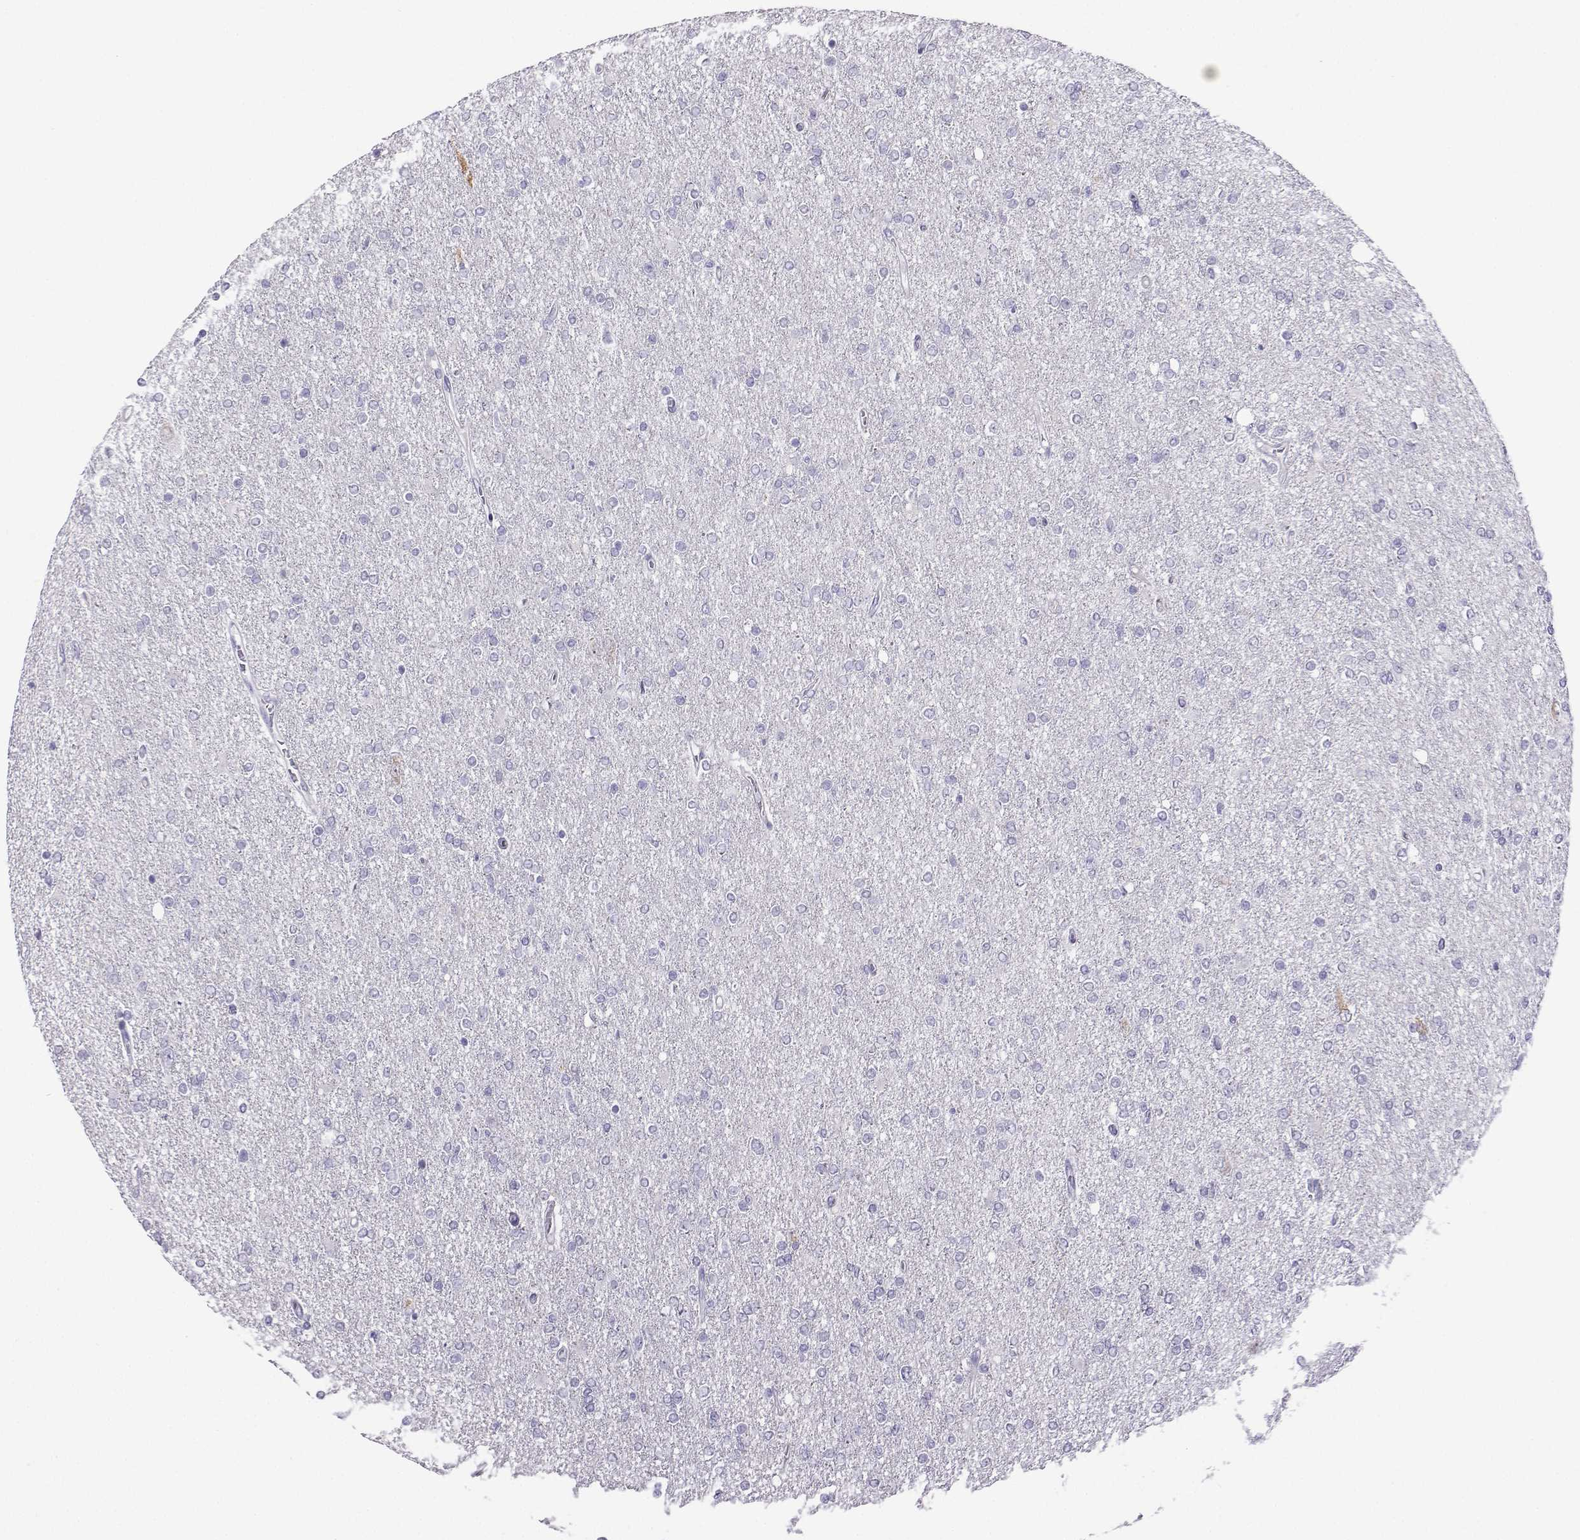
{"staining": {"intensity": "negative", "quantity": "none", "location": "none"}, "tissue": "glioma", "cell_type": "Tumor cells", "image_type": "cancer", "snomed": [{"axis": "morphology", "description": "Glioma, malignant, High grade"}, {"axis": "topography", "description": "Cerebral cortex"}], "caption": "This is an immunohistochemistry image of malignant high-grade glioma. There is no staining in tumor cells.", "gene": "FBXO24", "patient": {"sex": "male", "age": 70}}